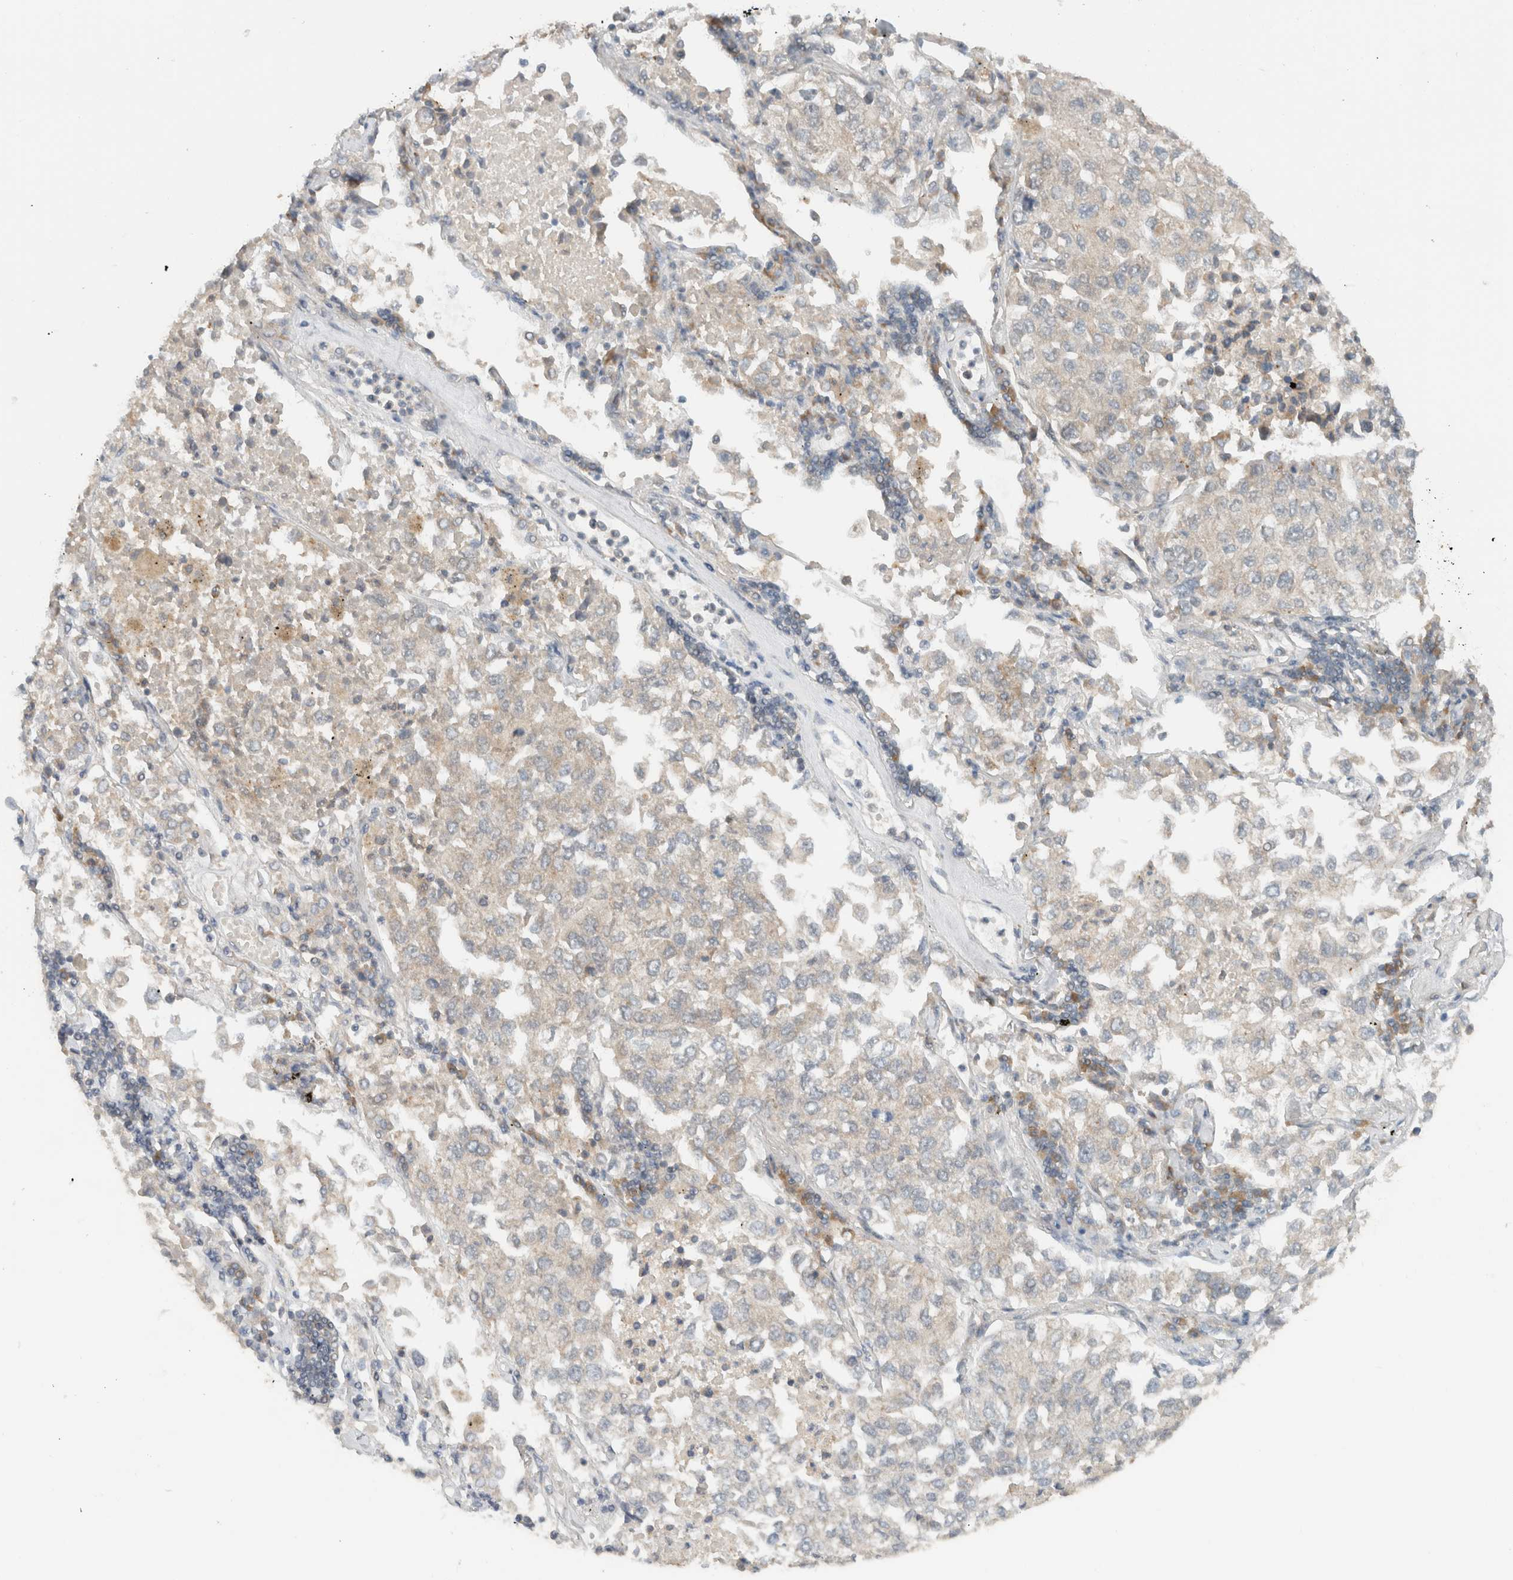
{"staining": {"intensity": "weak", "quantity": ">75%", "location": "cytoplasmic/membranous"}, "tissue": "lung cancer", "cell_type": "Tumor cells", "image_type": "cancer", "snomed": [{"axis": "morphology", "description": "Adenocarcinoma, NOS"}, {"axis": "topography", "description": "Lung"}], "caption": "Human lung cancer (adenocarcinoma) stained with a protein marker exhibits weak staining in tumor cells.", "gene": "ARFGEF2", "patient": {"sex": "male", "age": 63}}